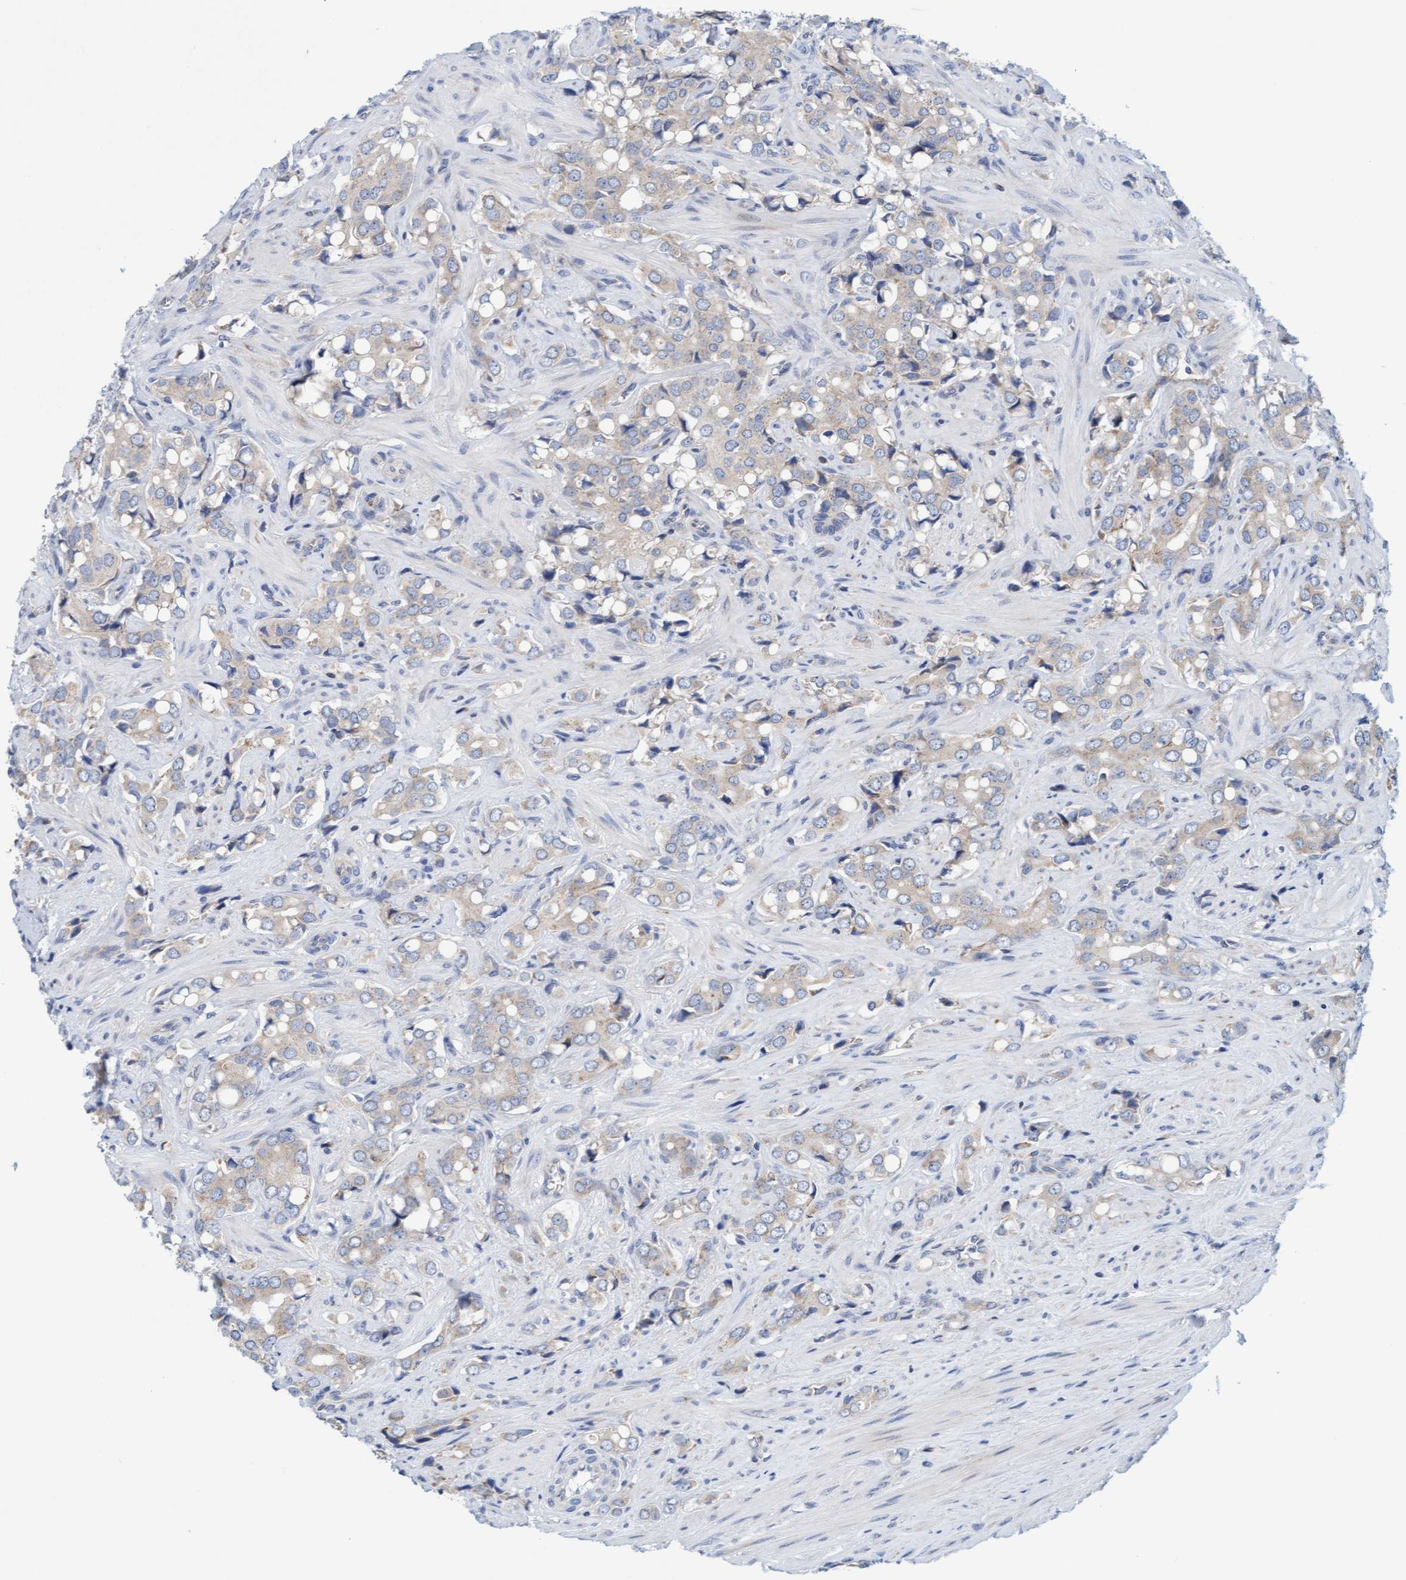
{"staining": {"intensity": "negative", "quantity": "none", "location": "none"}, "tissue": "prostate cancer", "cell_type": "Tumor cells", "image_type": "cancer", "snomed": [{"axis": "morphology", "description": "Adenocarcinoma, High grade"}, {"axis": "topography", "description": "Prostate"}], "caption": "Human prostate high-grade adenocarcinoma stained for a protein using immunohistochemistry (IHC) shows no expression in tumor cells.", "gene": "SLC28A3", "patient": {"sex": "male", "age": 52}}